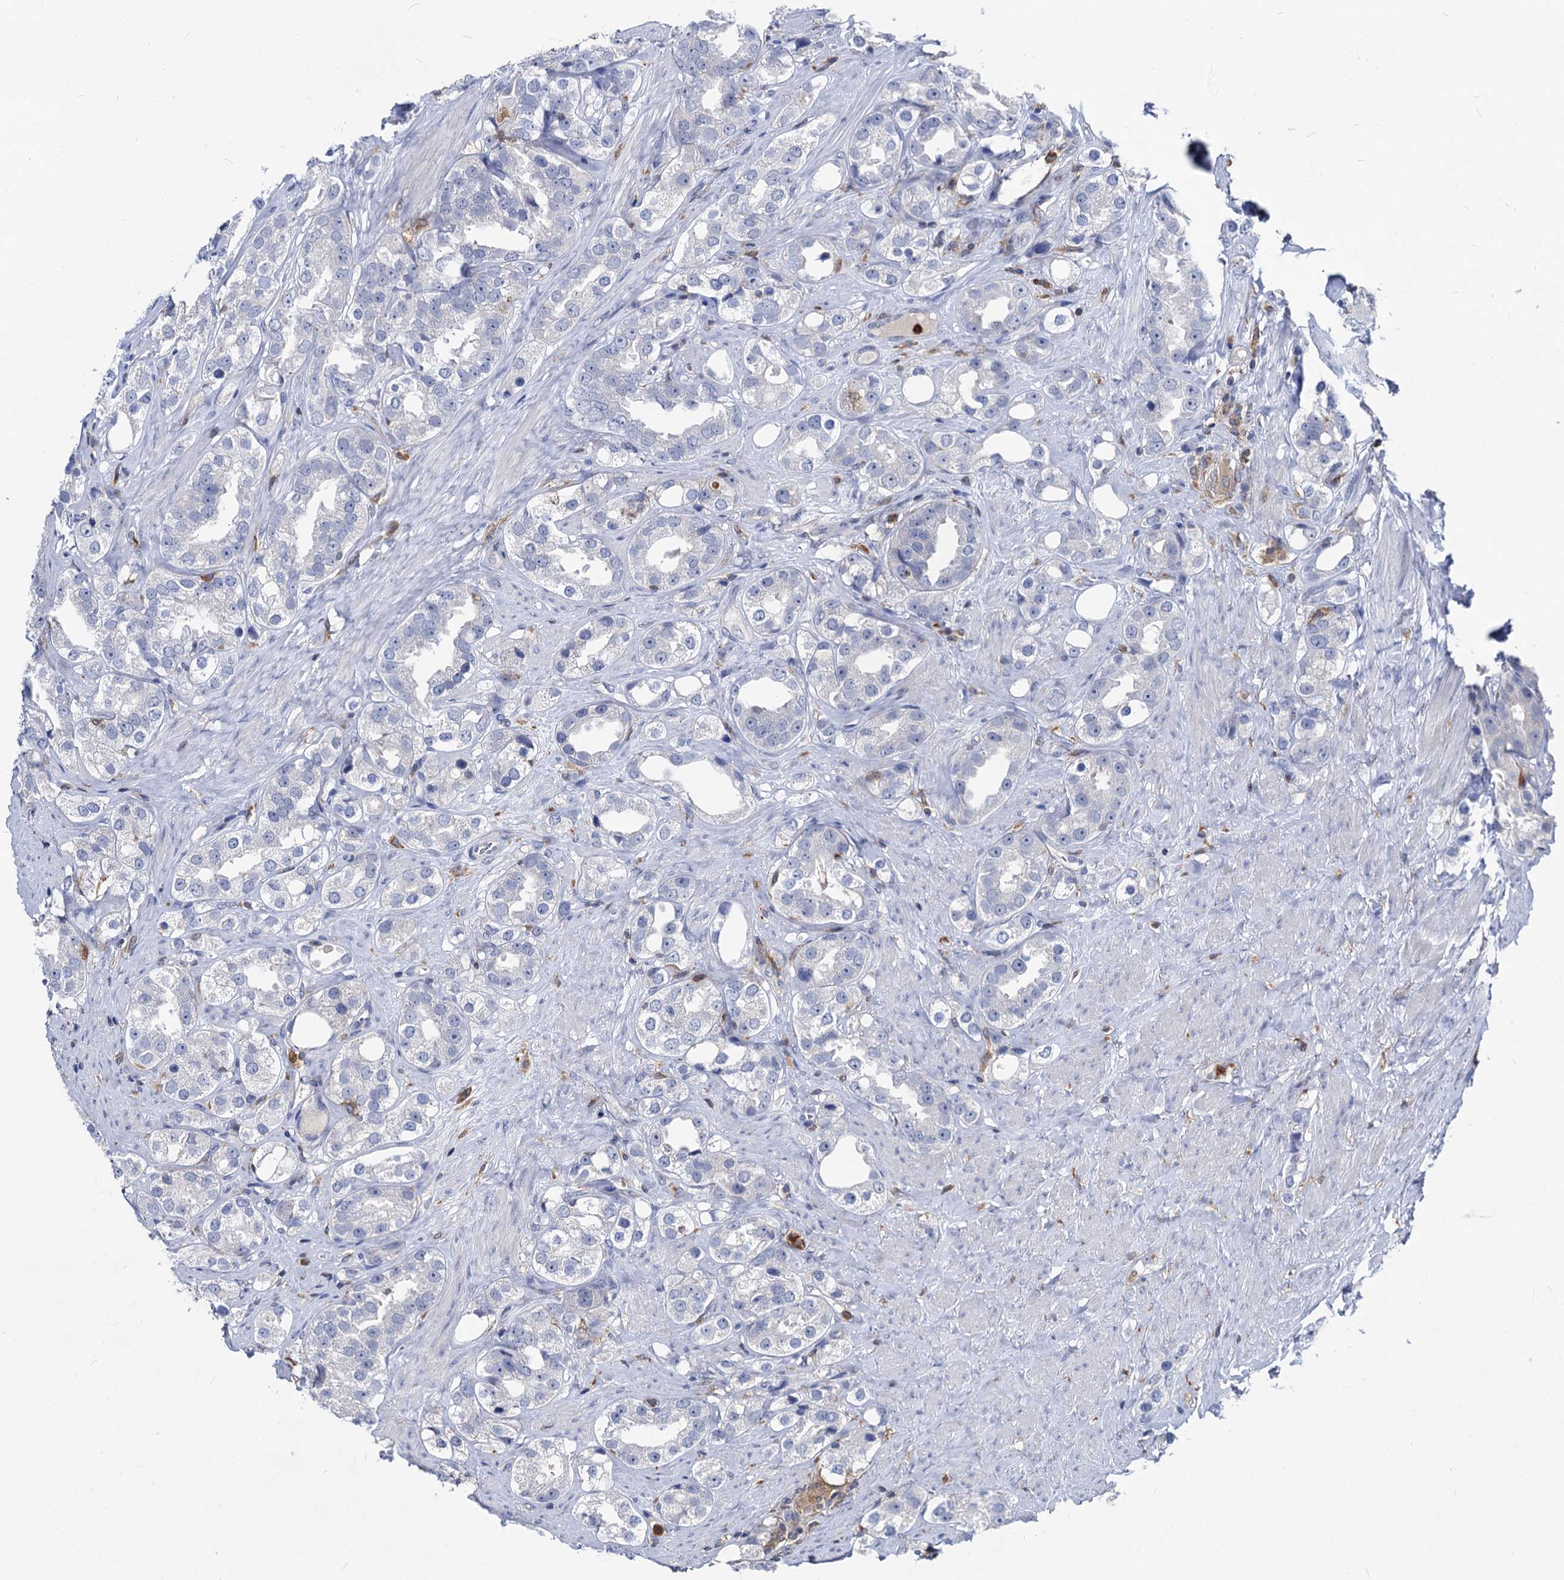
{"staining": {"intensity": "negative", "quantity": "none", "location": "none"}, "tissue": "prostate cancer", "cell_type": "Tumor cells", "image_type": "cancer", "snomed": [{"axis": "morphology", "description": "Adenocarcinoma, NOS"}, {"axis": "topography", "description": "Prostate"}], "caption": "Immunohistochemistry histopathology image of neoplastic tissue: human prostate adenocarcinoma stained with DAB demonstrates no significant protein staining in tumor cells.", "gene": "RHOG", "patient": {"sex": "male", "age": 79}}